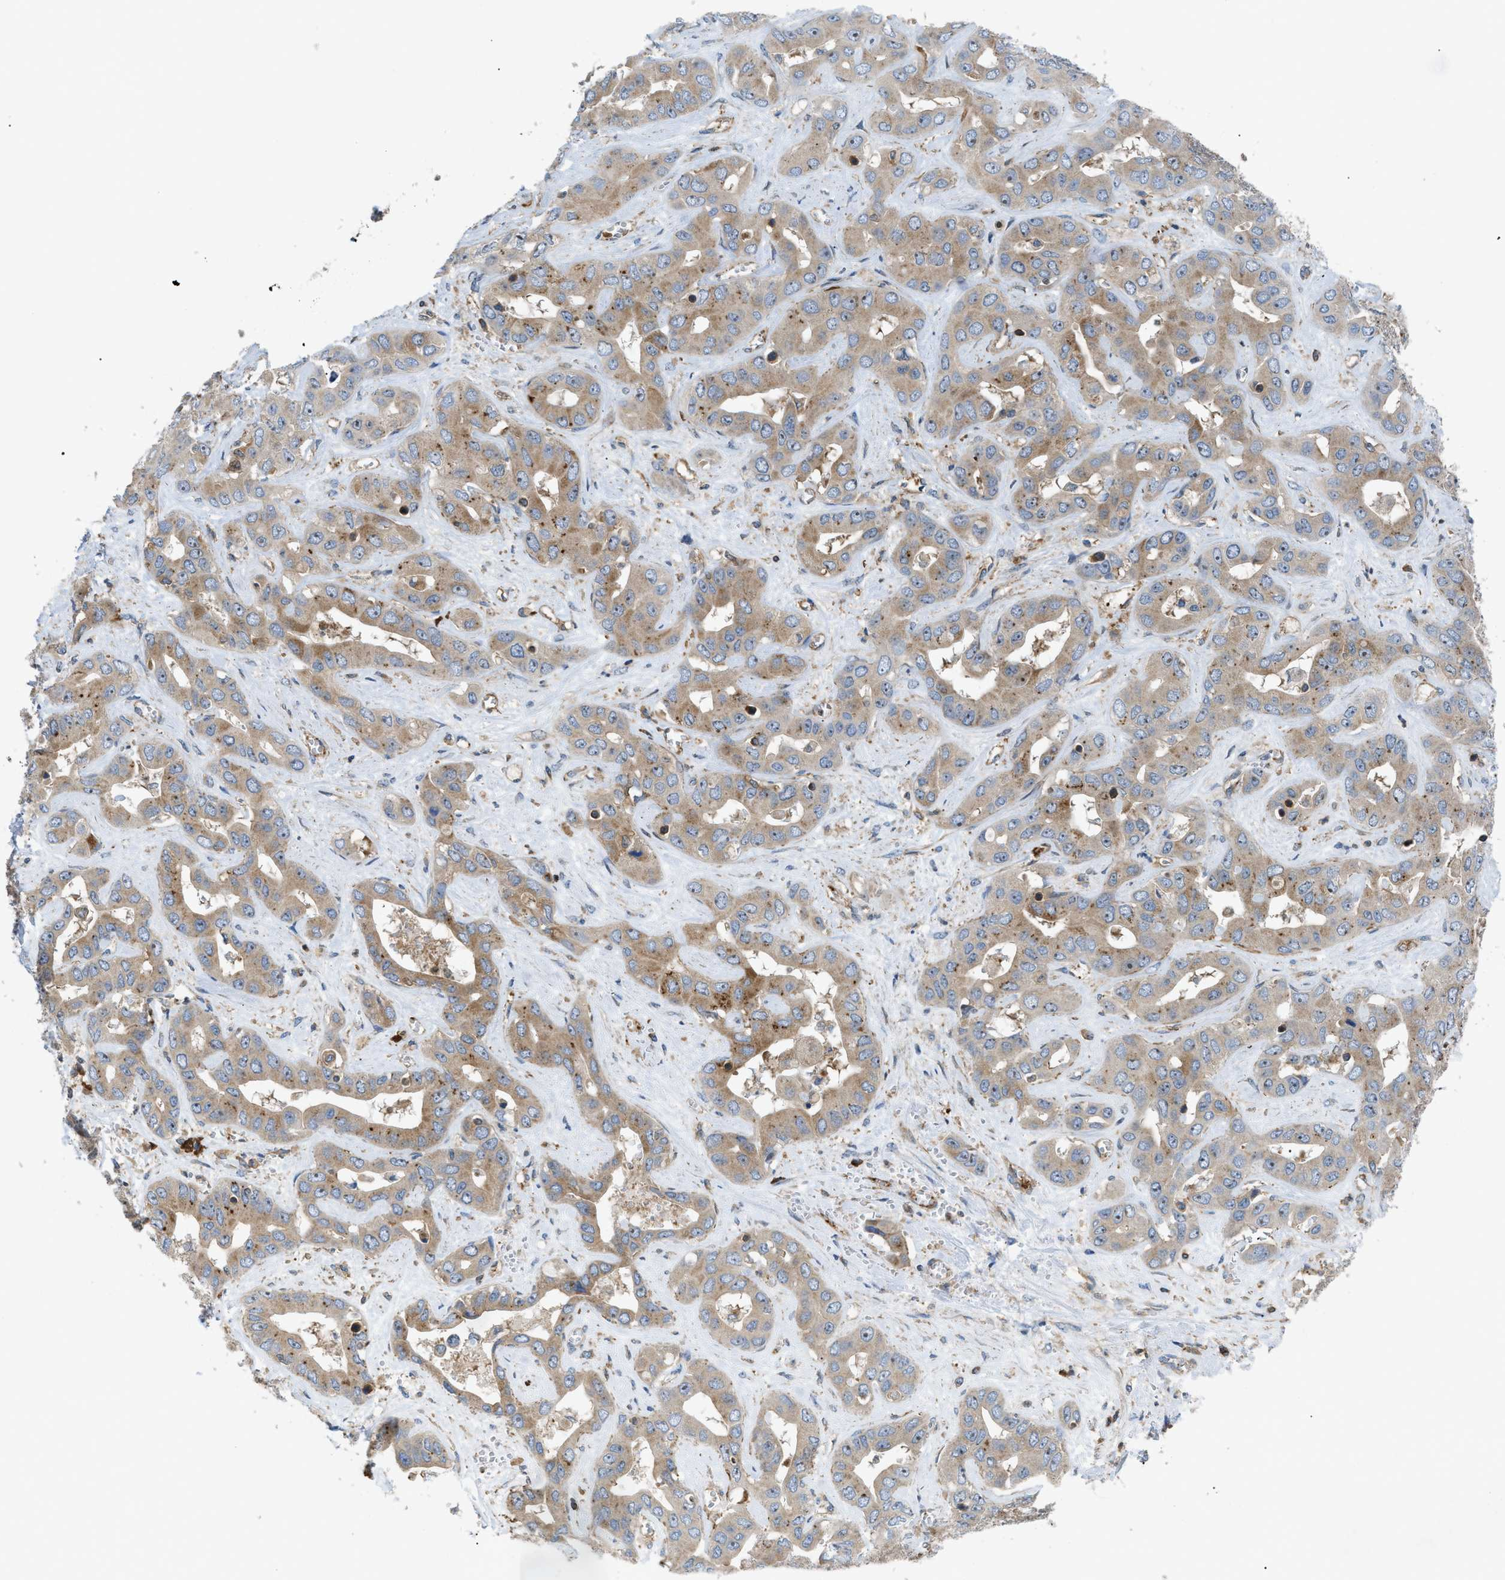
{"staining": {"intensity": "moderate", "quantity": ">75%", "location": "cytoplasmic/membranous"}, "tissue": "liver cancer", "cell_type": "Tumor cells", "image_type": "cancer", "snomed": [{"axis": "morphology", "description": "Cholangiocarcinoma"}, {"axis": "topography", "description": "Liver"}], "caption": "Immunohistochemical staining of cholangiocarcinoma (liver) demonstrates medium levels of moderate cytoplasmic/membranous expression in approximately >75% of tumor cells.", "gene": "ATP2A3", "patient": {"sex": "female", "age": 52}}